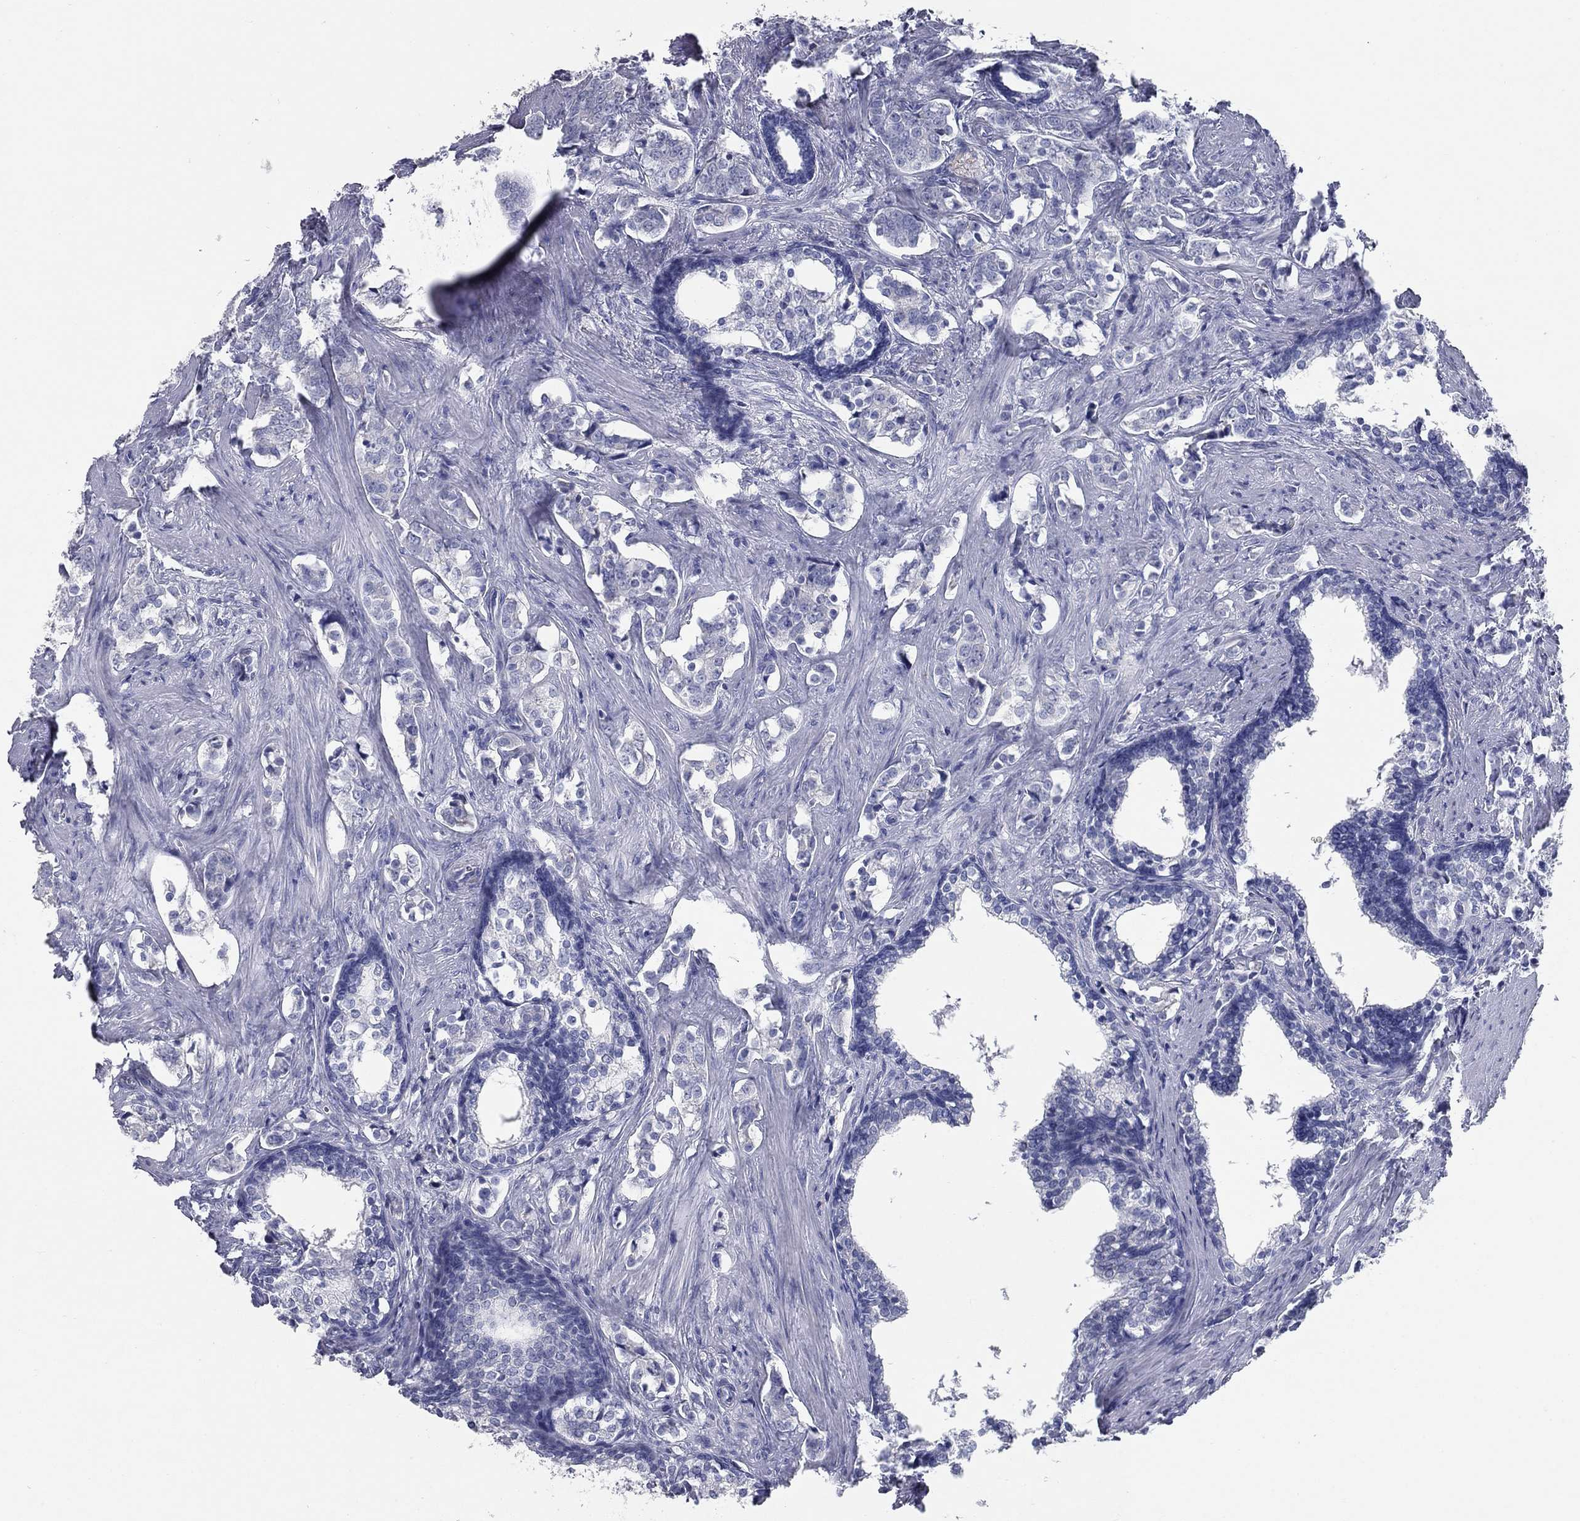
{"staining": {"intensity": "negative", "quantity": "none", "location": "none"}, "tissue": "prostate cancer", "cell_type": "Tumor cells", "image_type": "cancer", "snomed": [{"axis": "morphology", "description": "Adenocarcinoma, NOS"}, {"axis": "topography", "description": "Prostate and seminal vesicle, NOS"}], "caption": "The image reveals no staining of tumor cells in prostate cancer. (DAB immunohistochemistry with hematoxylin counter stain).", "gene": "TAC1", "patient": {"sex": "male", "age": 63}}